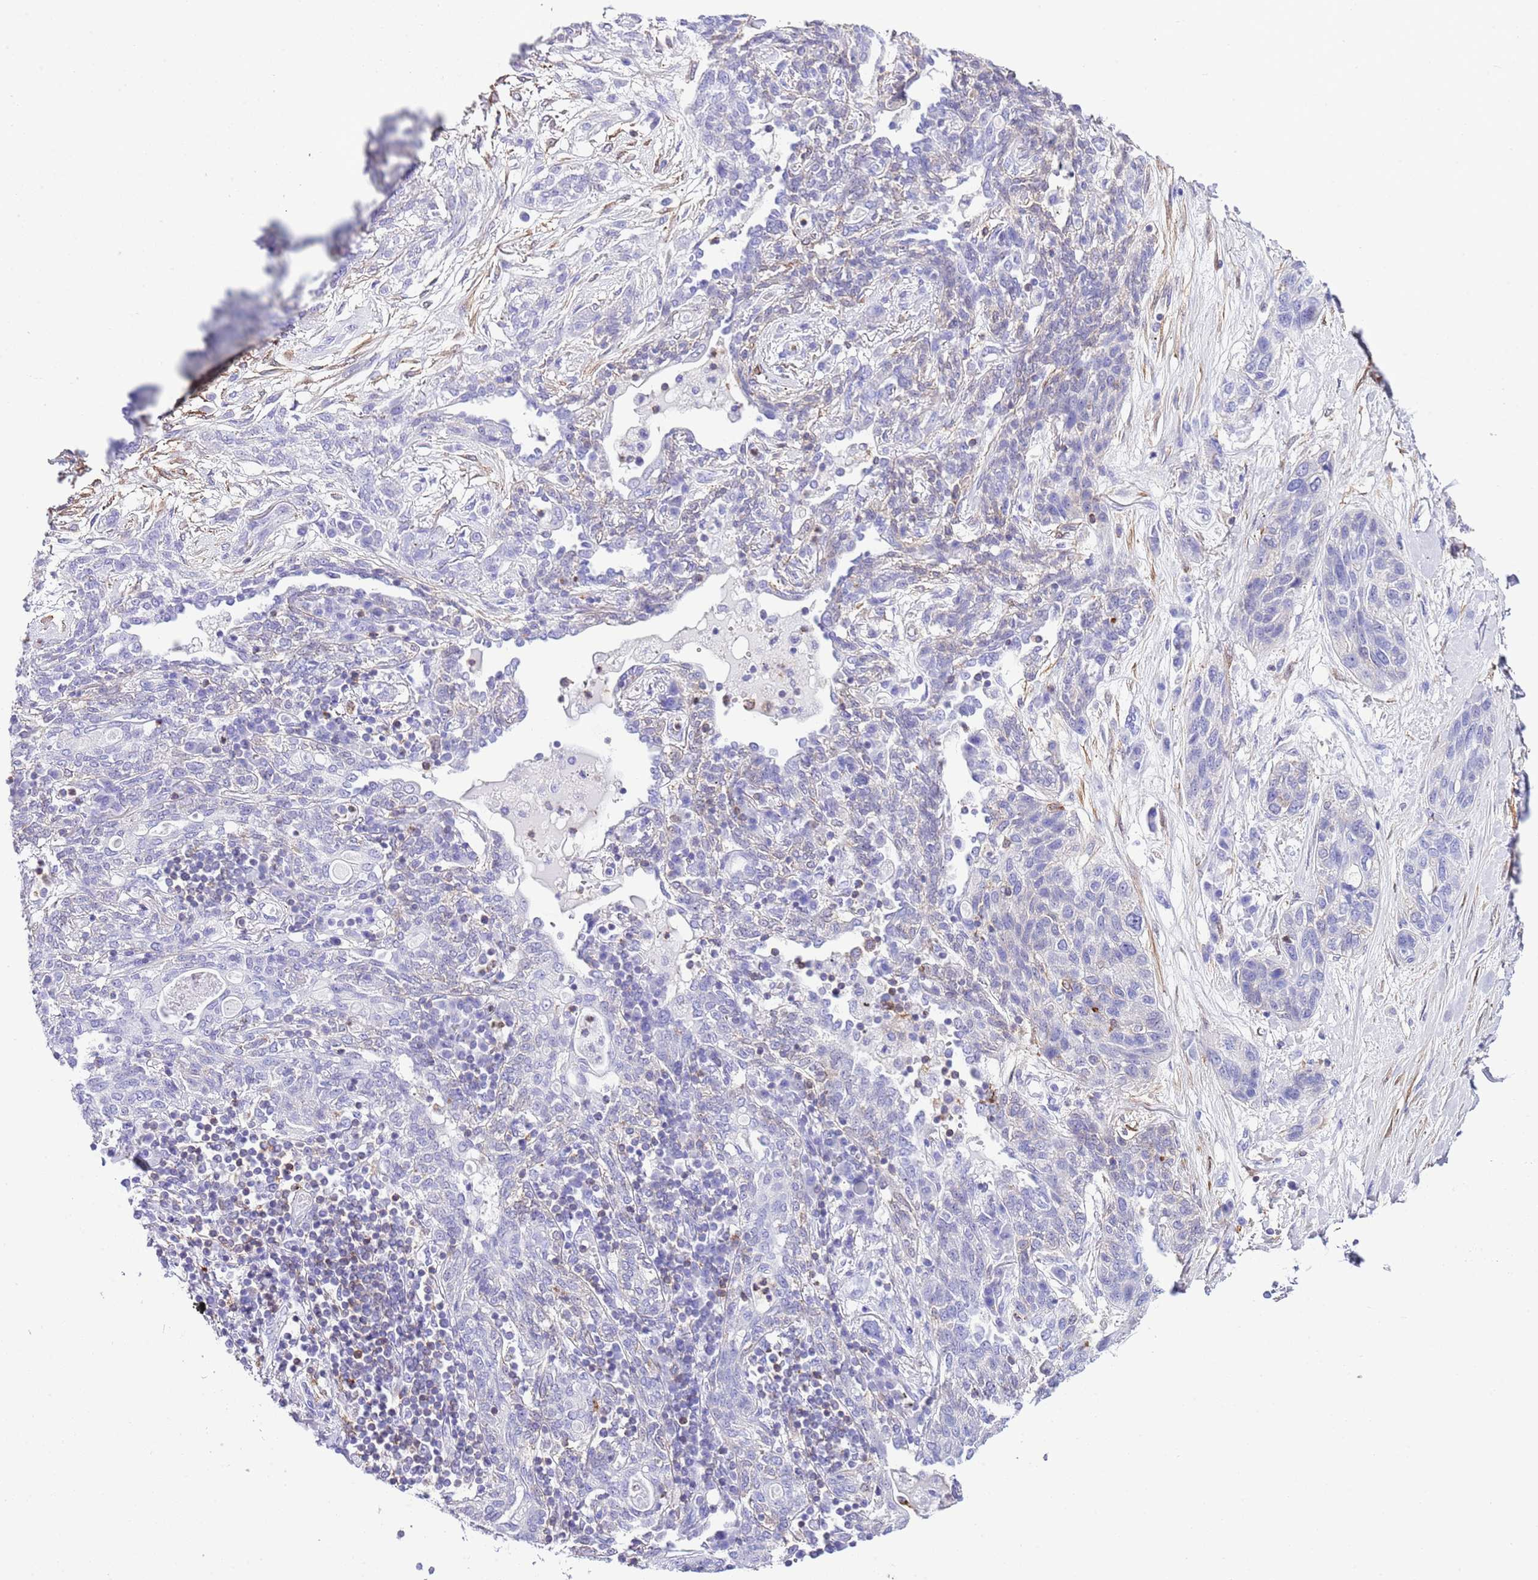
{"staining": {"intensity": "negative", "quantity": "none", "location": "none"}, "tissue": "lung cancer", "cell_type": "Tumor cells", "image_type": "cancer", "snomed": [{"axis": "morphology", "description": "Squamous cell carcinoma, NOS"}, {"axis": "topography", "description": "Lung"}], "caption": "IHC micrograph of neoplastic tissue: human lung squamous cell carcinoma stained with DAB (3,3'-diaminobenzidine) shows no significant protein expression in tumor cells. (DAB IHC, high magnification).", "gene": "CNN2", "patient": {"sex": "female", "age": 70}}